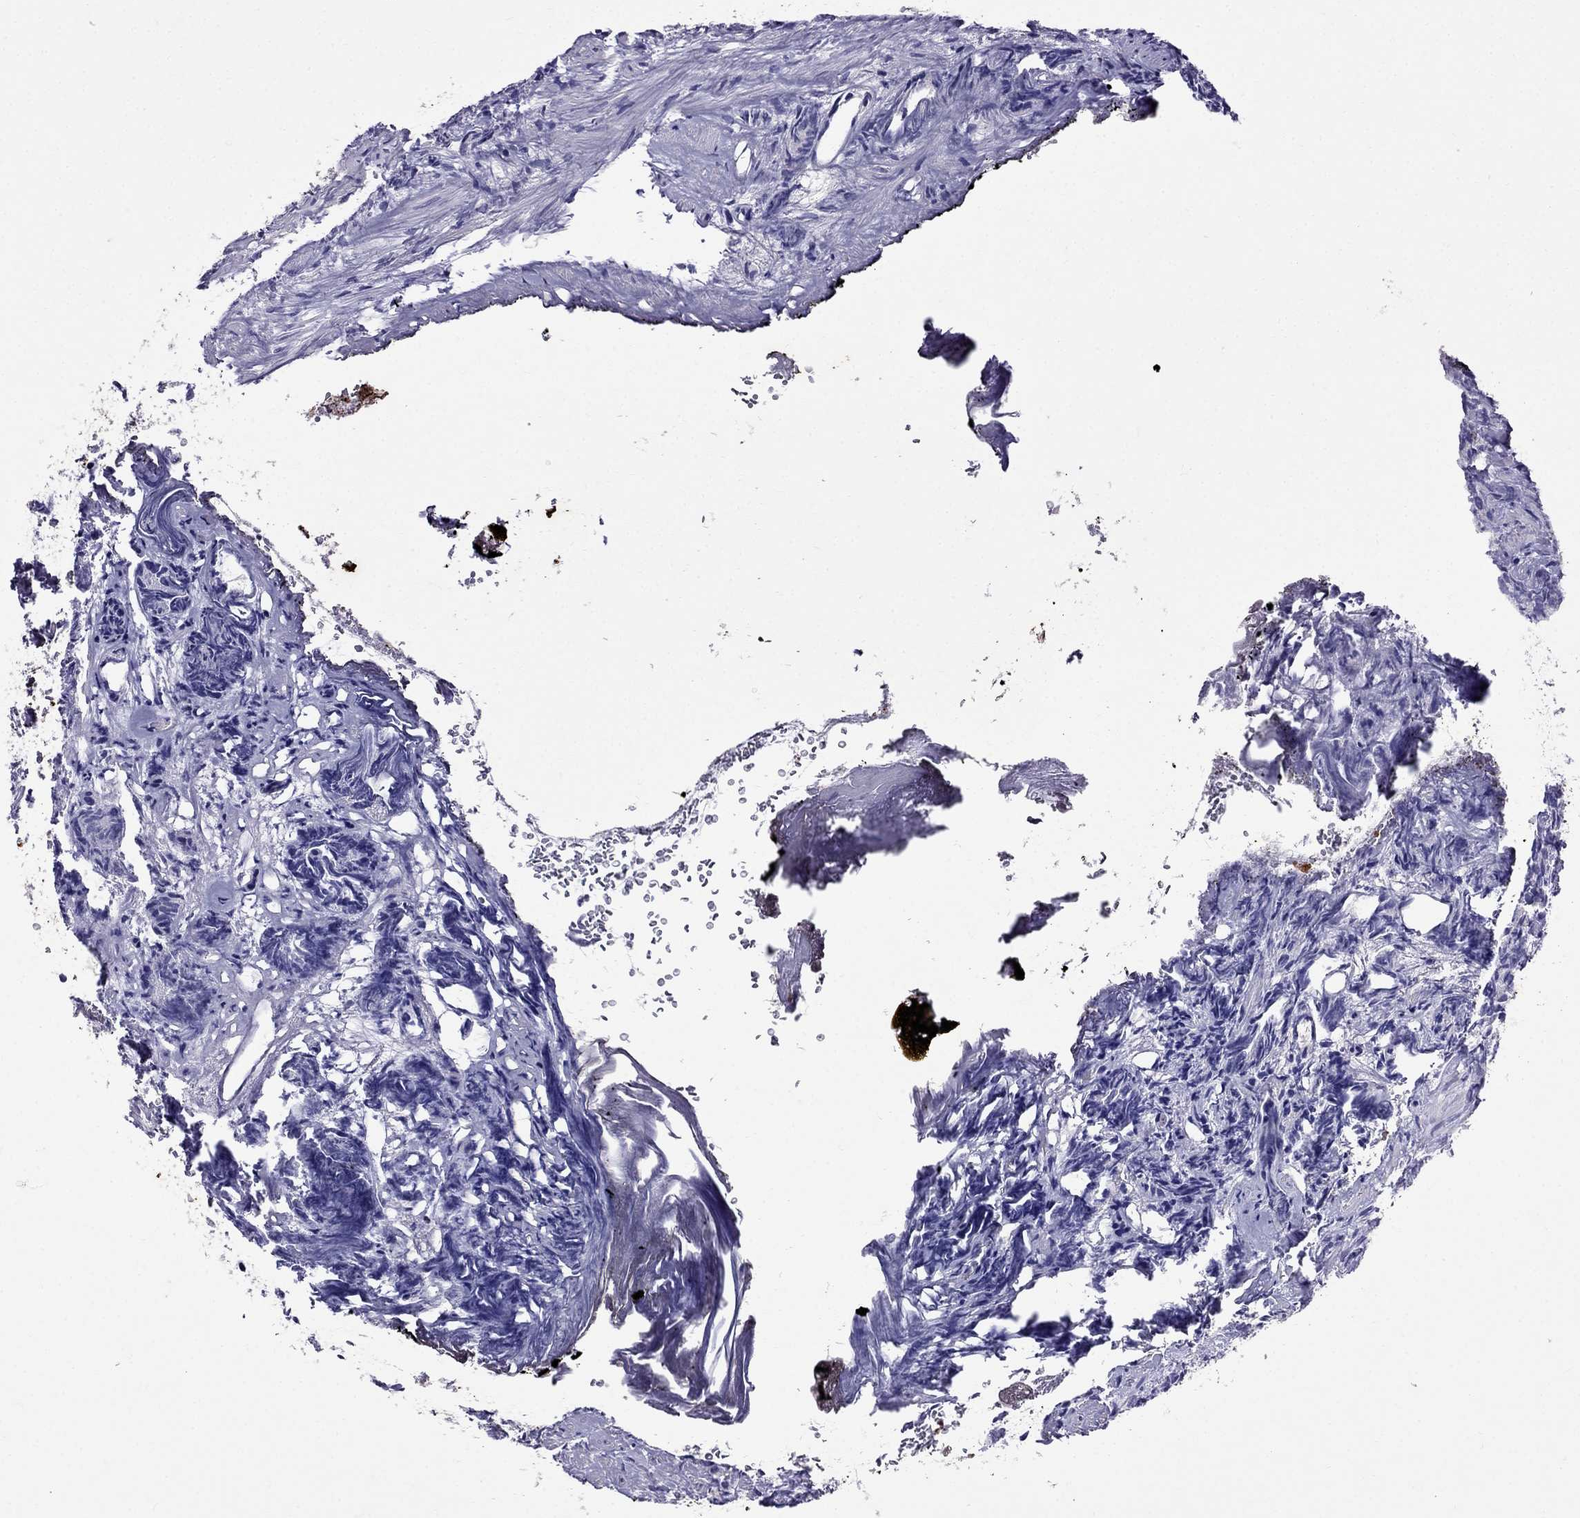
{"staining": {"intensity": "negative", "quantity": "none", "location": "none"}, "tissue": "prostate cancer", "cell_type": "Tumor cells", "image_type": "cancer", "snomed": [{"axis": "morphology", "description": "Adenocarcinoma, High grade"}, {"axis": "topography", "description": "Prostate"}], "caption": "Immunohistochemical staining of human adenocarcinoma (high-grade) (prostate) exhibits no significant staining in tumor cells.", "gene": "OLFM4", "patient": {"sex": "male", "age": 84}}